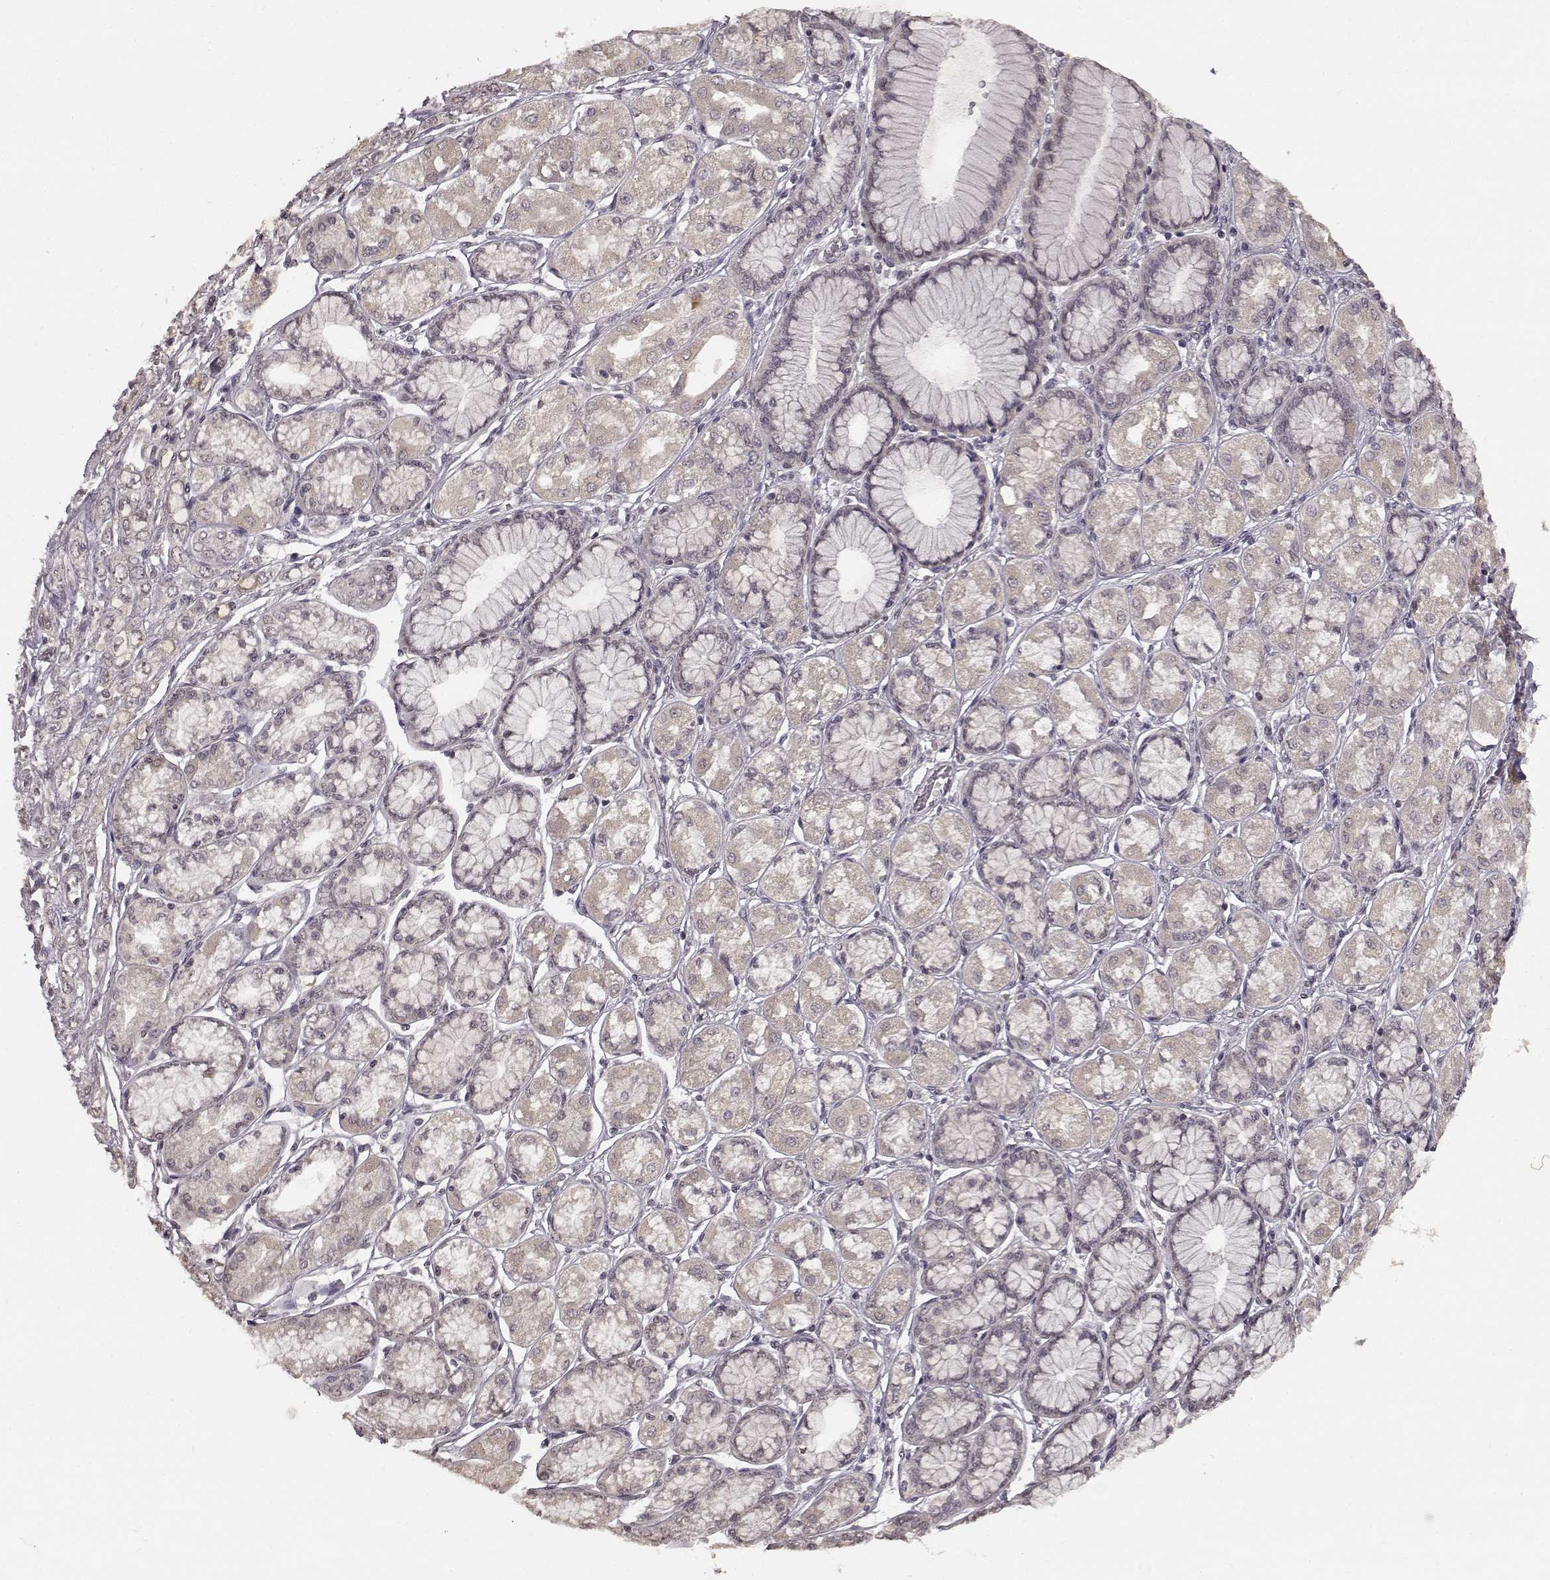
{"staining": {"intensity": "weak", "quantity": "25%-75%", "location": "cytoplasmic/membranous"}, "tissue": "stomach cancer", "cell_type": "Tumor cells", "image_type": "cancer", "snomed": [{"axis": "morphology", "description": "Normal tissue, NOS"}, {"axis": "morphology", "description": "Adenocarcinoma, NOS"}, {"axis": "morphology", "description": "Adenocarcinoma, High grade"}, {"axis": "topography", "description": "Stomach, upper"}, {"axis": "topography", "description": "Stomach"}], "caption": "A brown stain shows weak cytoplasmic/membranous staining of a protein in human stomach cancer (adenocarcinoma) tumor cells.", "gene": "NTRK2", "patient": {"sex": "female", "age": 65}}